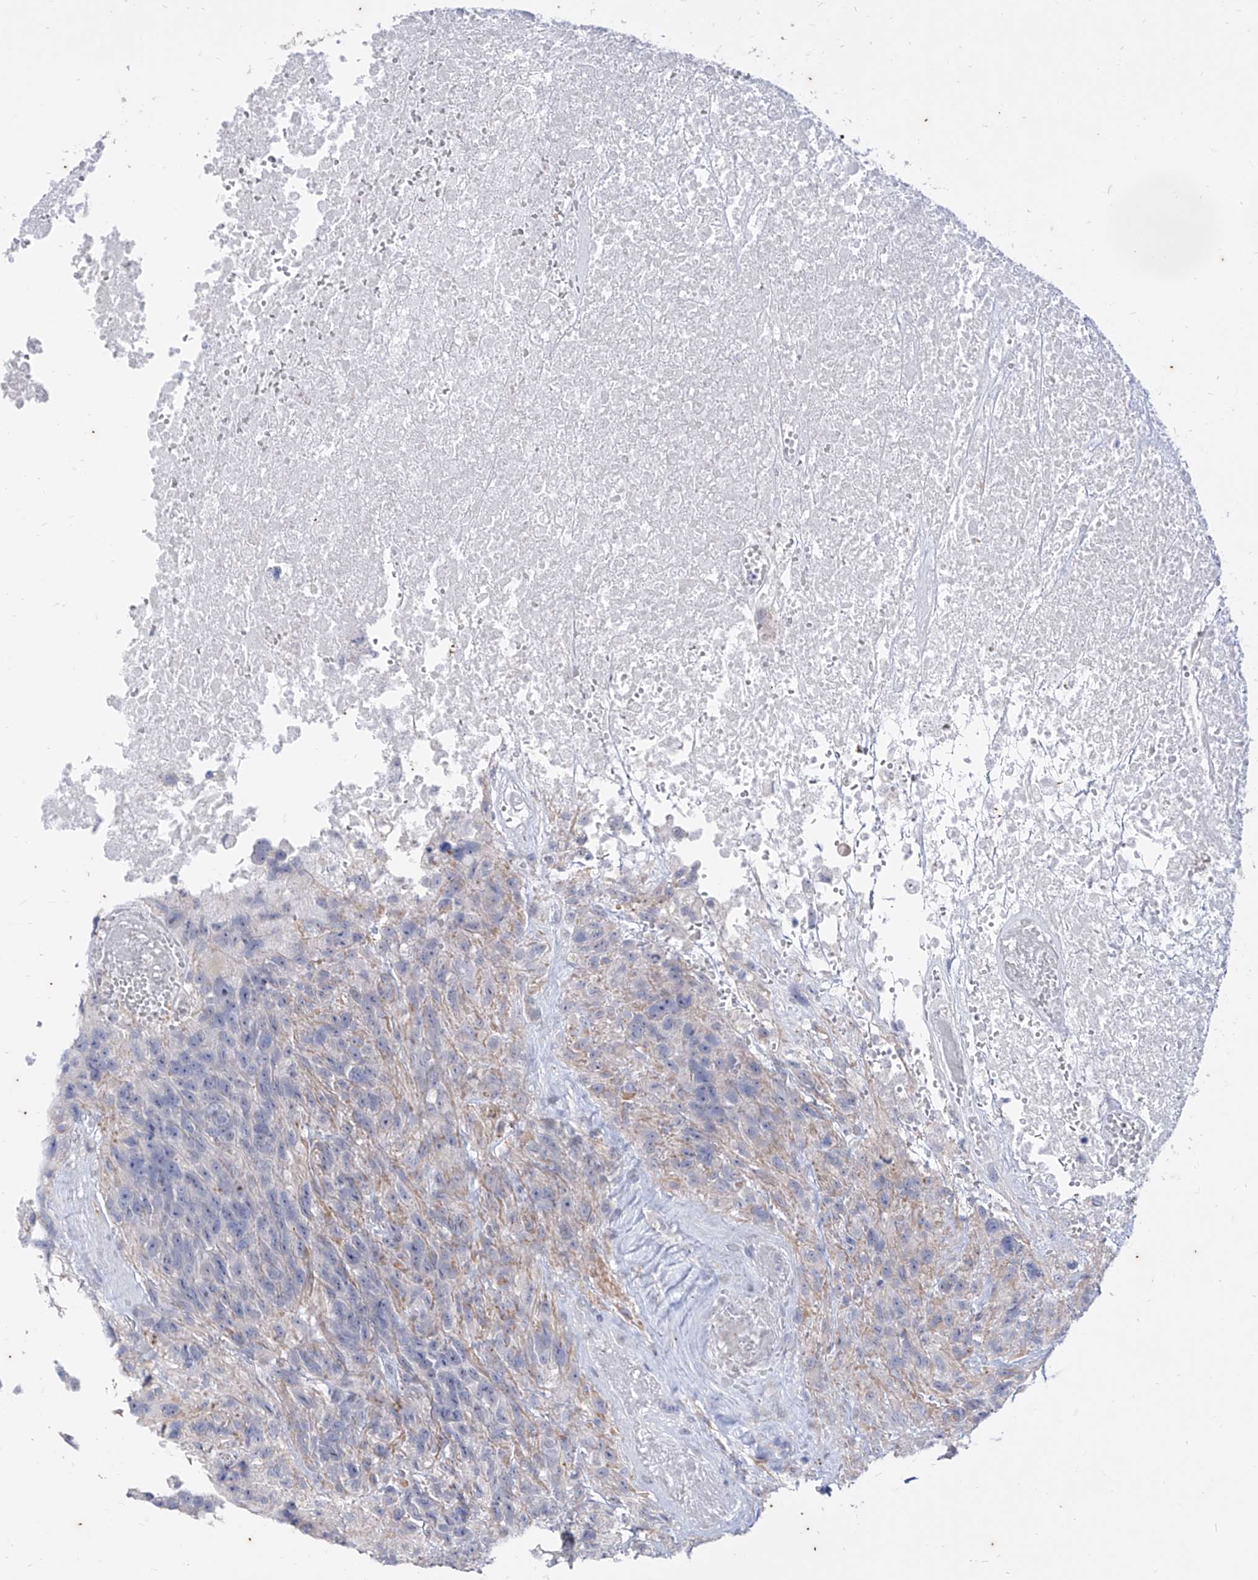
{"staining": {"intensity": "negative", "quantity": "none", "location": "none"}, "tissue": "glioma", "cell_type": "Tumor cells", "image_type": "cancer", "snomed": [{"axis": "morphology", "description": "Glioma, malignant, High grade"}, {"axis": "topography", "description": "Brain"}], "caption": "Tumor cells show no significant protein expression in malignant glioma (high-grade).", "gene": "PHF20L1", "patient": {"sex": "male", "age": 69}}